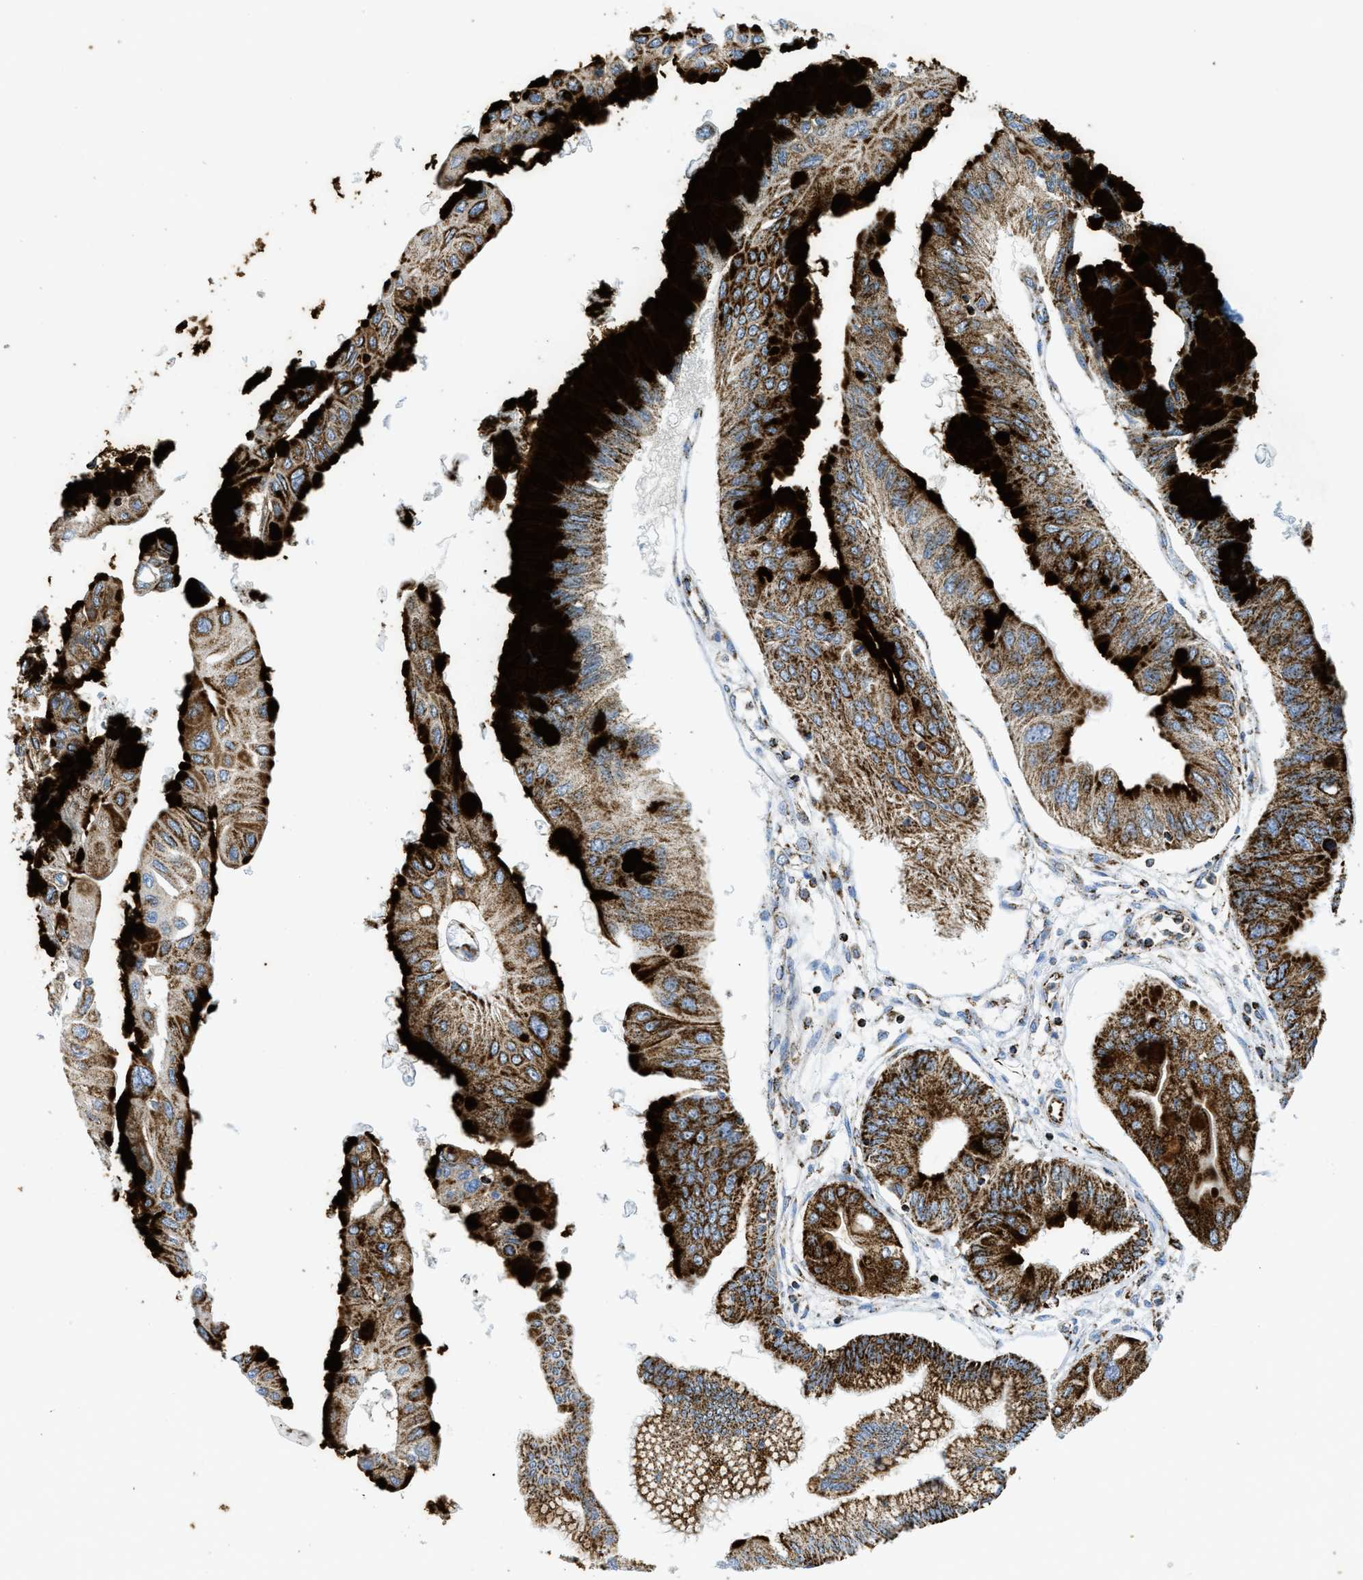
{"staining": {"intensity": "strong", "quantity": ">75%", "location": "cytoplasmic/membranous"}, "tissue": "pancreatic cancer", "cell_type": "Tumor cells", "image_type": "cancer", "snomed": [{"axis": "morphology", "description": "Adenocarcinoma, NOS"}, {"axis": "topography", "description": "Pancreas"}], "caption": "A photomicrograph of adenocarcinoma (pancreatic) stained for a protein exhibits strong cytoplasmic/membranous brown staining in tumor cells.", "gene": "SQOR", "patient": {"sex": "female", "age": 77}}